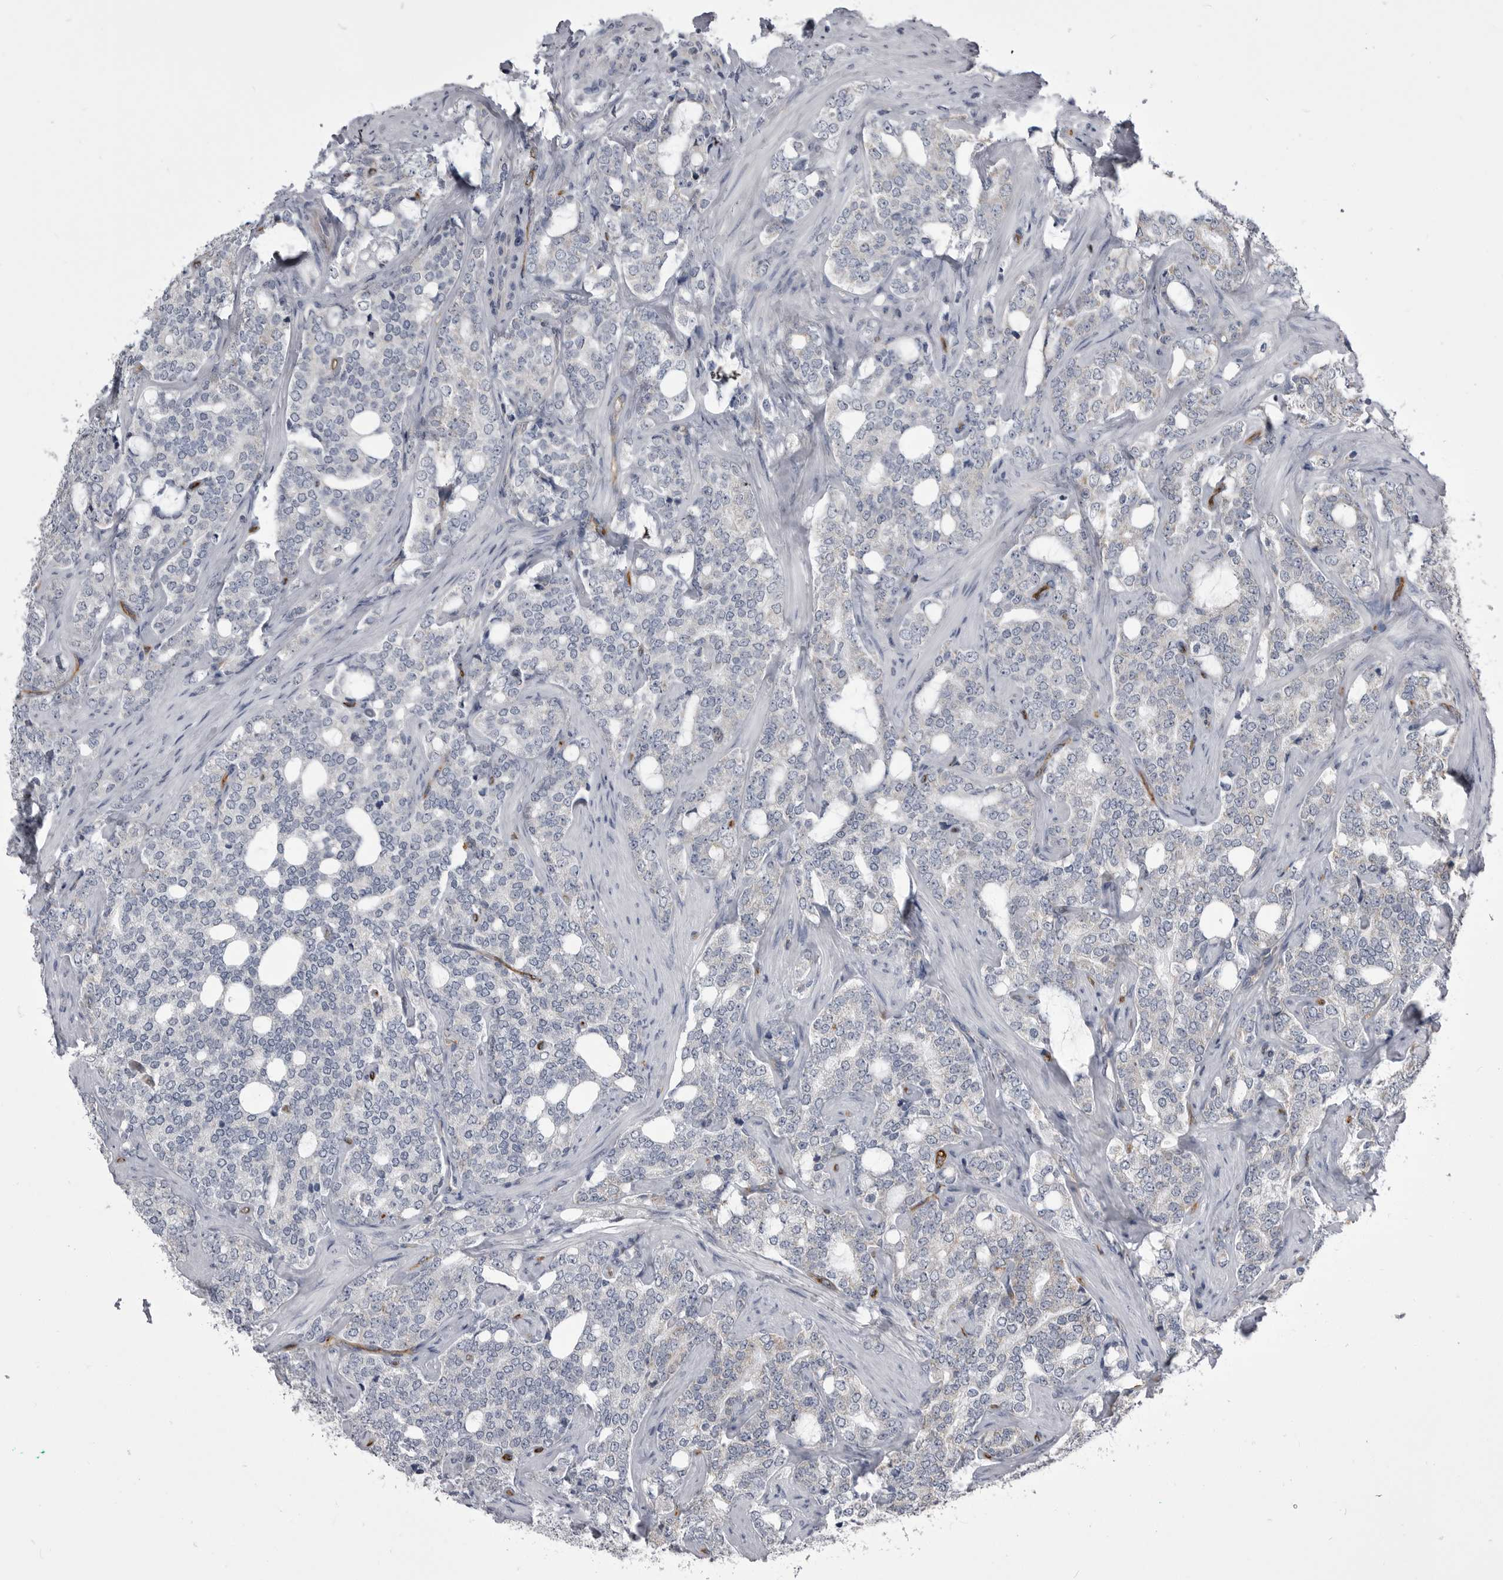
{"staining": {"intensity": "negative", "quantity": "none", "location": "none"}, "tissue": "prostate cancer", "cell_type": "Tumor cells", "image_type": "cancer", "snomed": [{"axis": "morphology", "description": "Adenocarcinoma, High grade"}, {"axis": "topography", "description": "Prostate"}], "caption": "Adenocarcinoma (high-grade) (prostate) was stained to show a protein in brown. There is no significant positivity in tumor cells.", "gene": "OPLAH", "patient": {"sex": "male", "age": 64}}